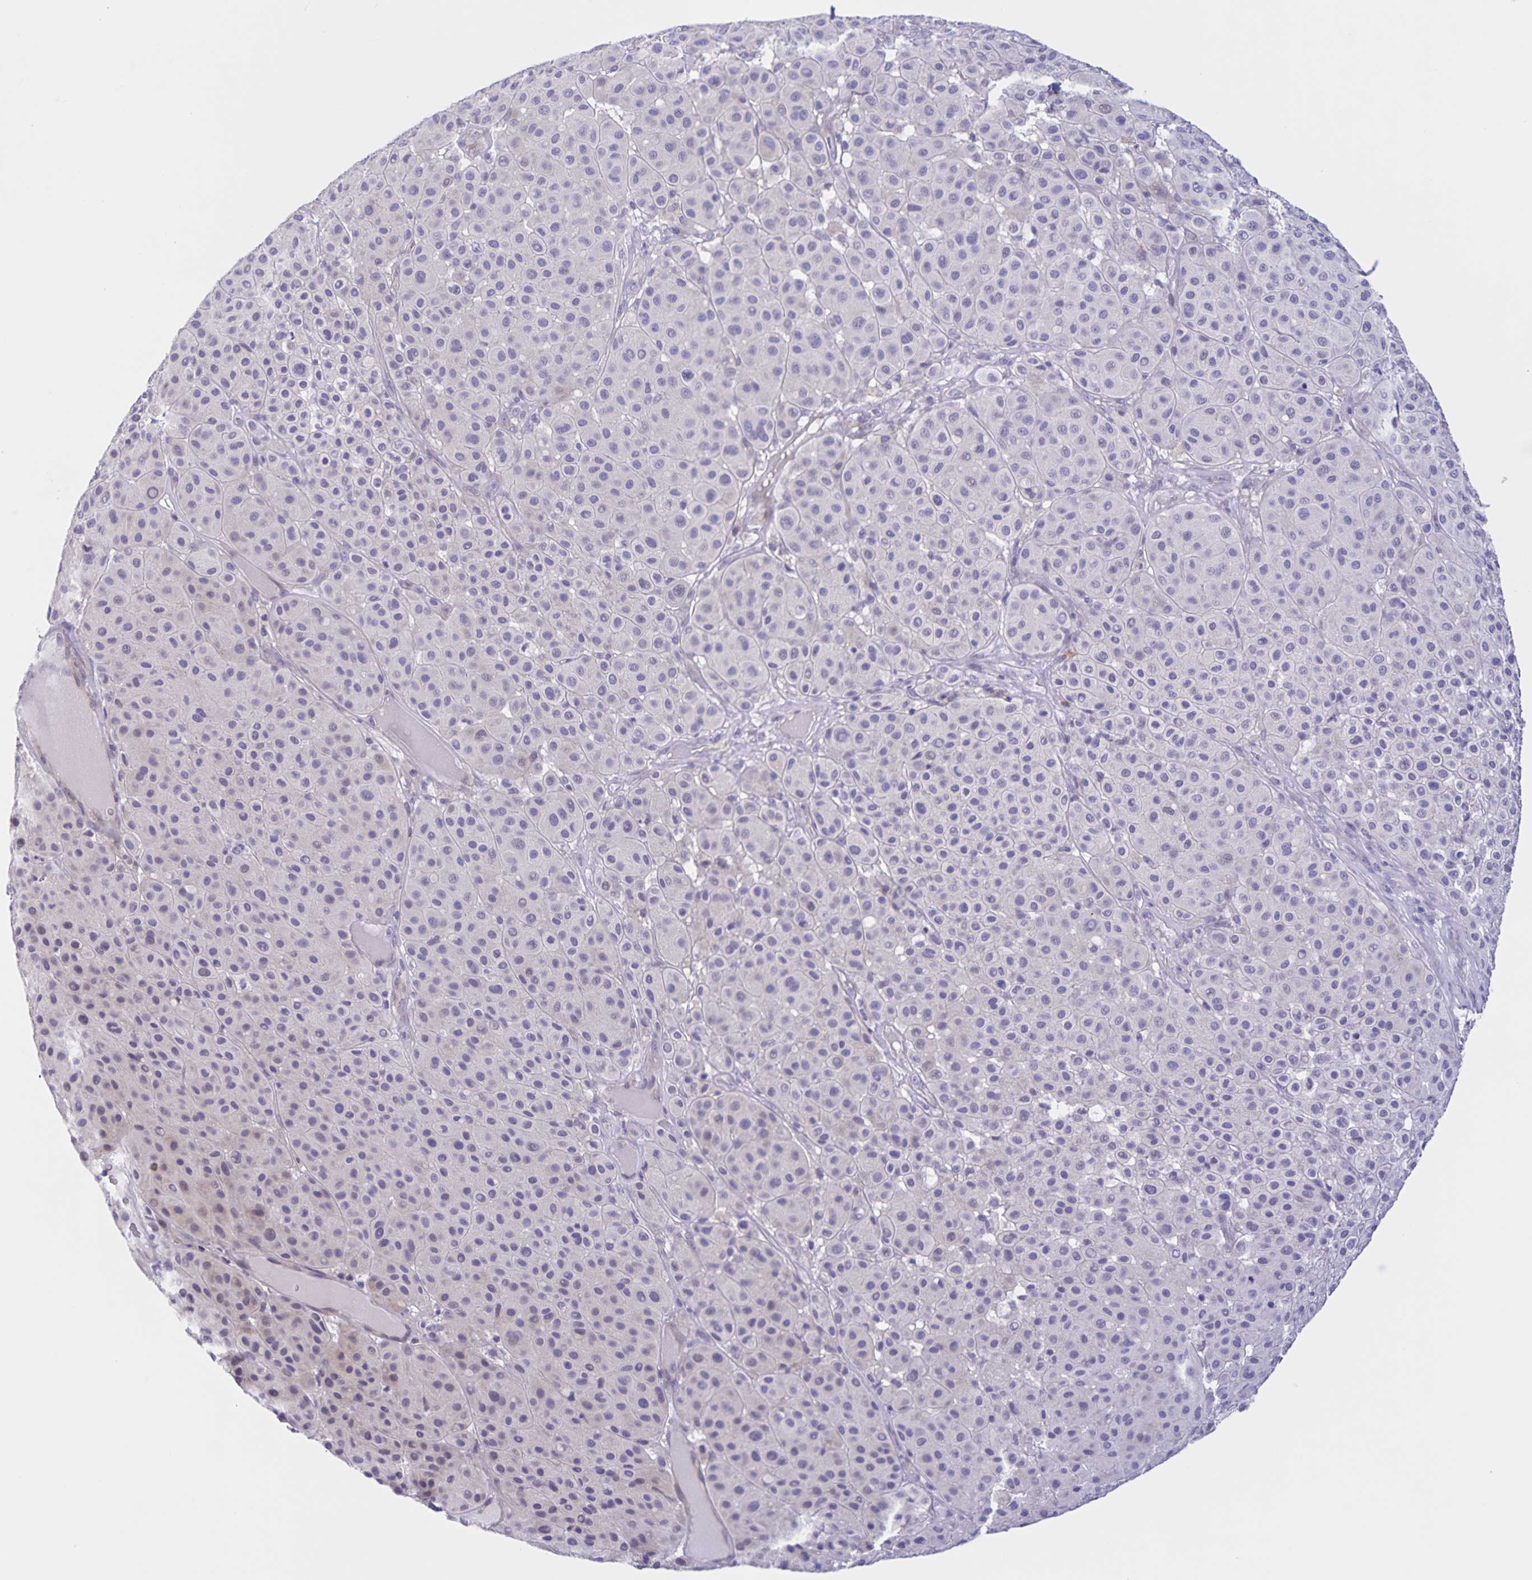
{"staining": {"intensity": "negative", "quantity": "none", "location": "none"}, "tissue": "melanoma", "cell_type": "Tumor cells", "image_type": "cancer", "snomed": [{"axis": "morphology", "description": "Malignant melanoma, Metastatic site"}, {"axis": "topography", "description": "Smooth muscle"}], "caption": "This histopathology image is of malignant melanoma (metastatic site) stained with immunohistochemistry (IHC) to label a protein in brown with the nuclei are counter-stained blue. There is no staining in tumor cells.", "gene": "DMGDH", "patient": {"sex": "male", "age": 41}}